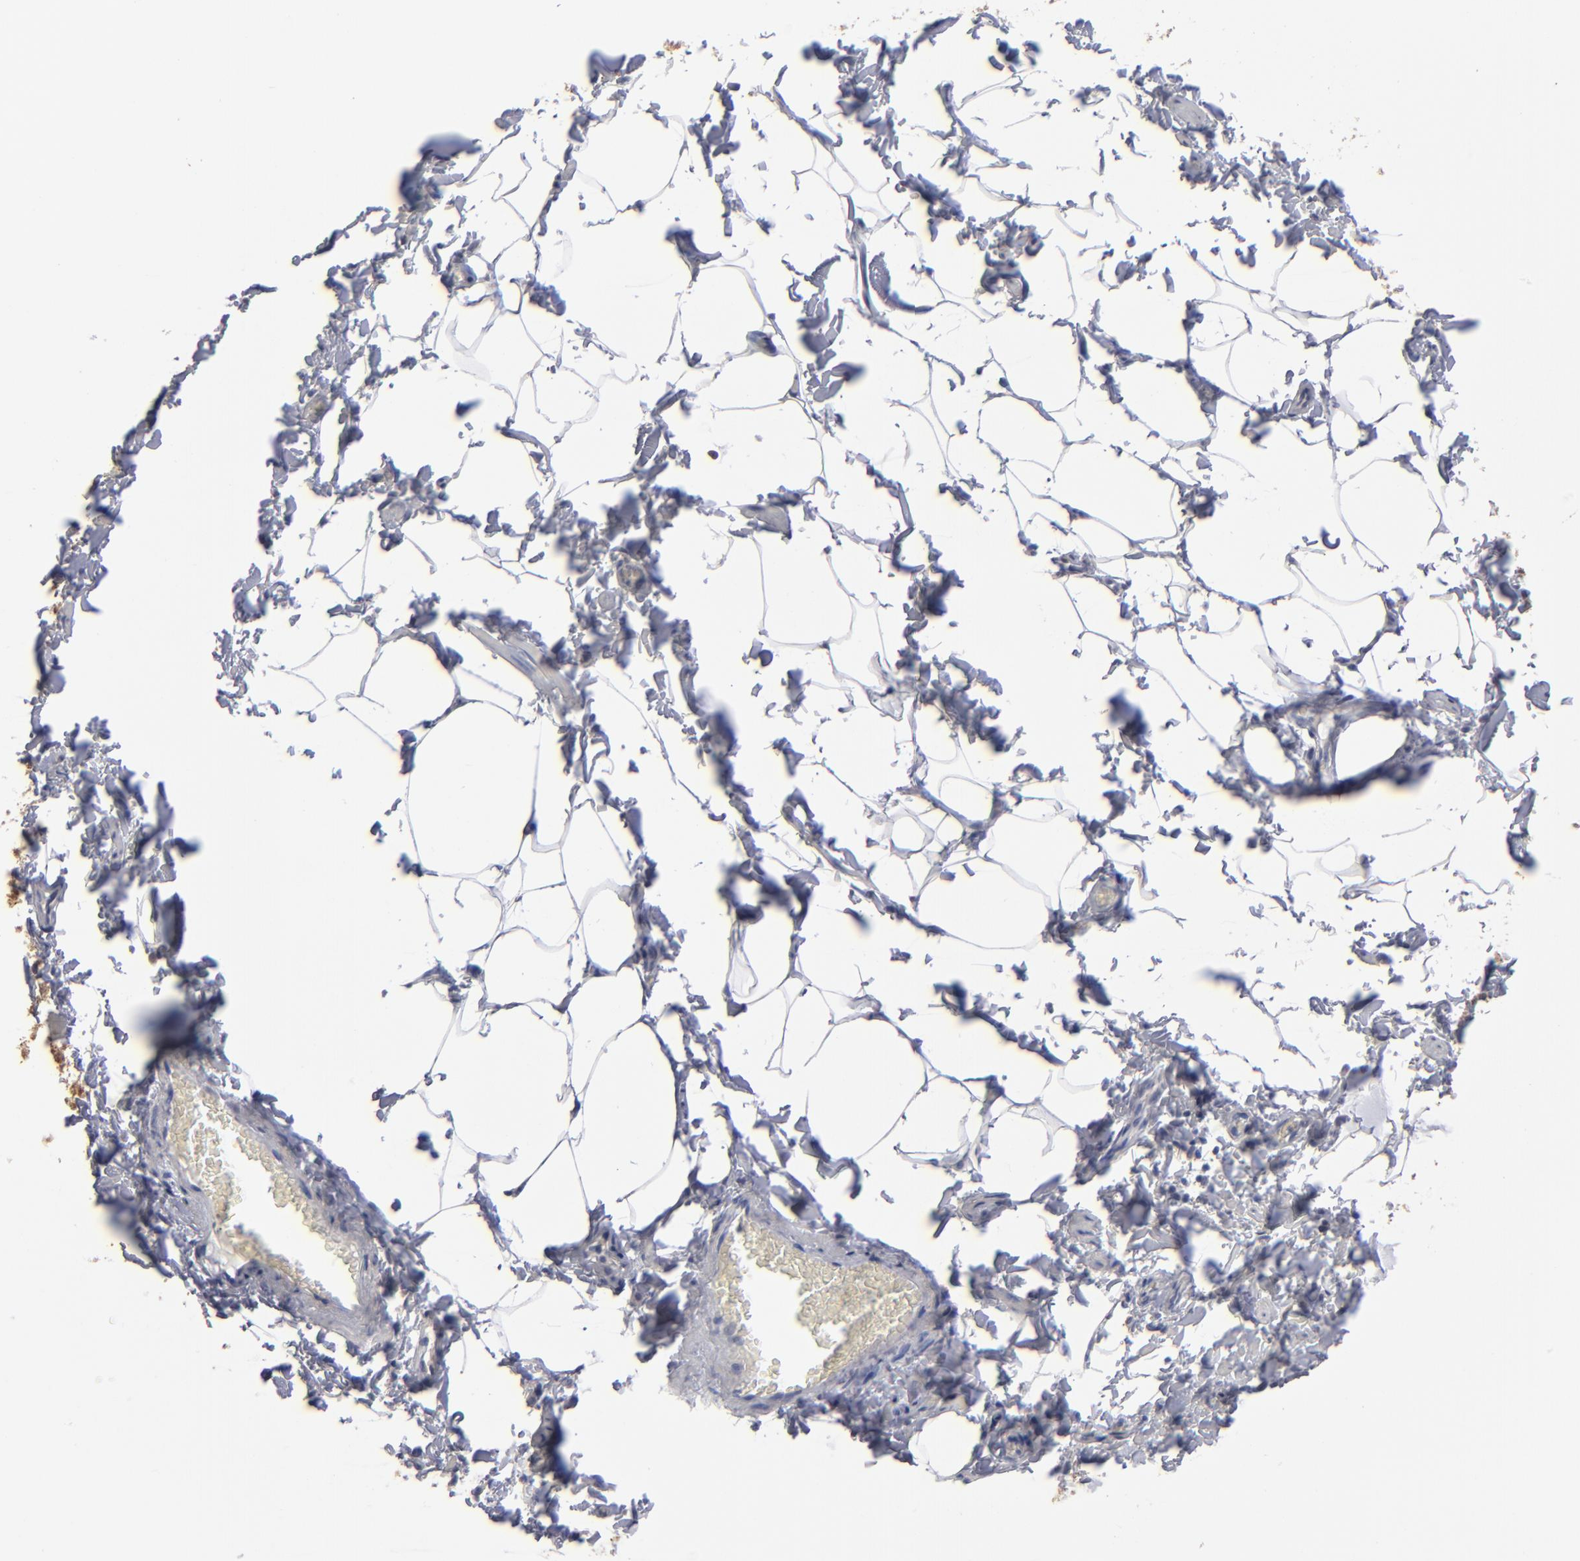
{"staining": {"intensity": "negative", "quantity": "none", "location": "none"}, "tissue": "adipose tissue", "cell_type": "Adipocytes", "image_type": "normal", "snomed": [{"axis": "morphology", "description": "Normal tissue, NOS"}, {"axis": "topography", "description": "Vascular tissue"}], "caption": "Human adipose tissue stained for a protein using IHC demonstrates no positivity in adipocytes.", "gene": "RPH3A", "patient": {"sex": "male", "age": 41}}